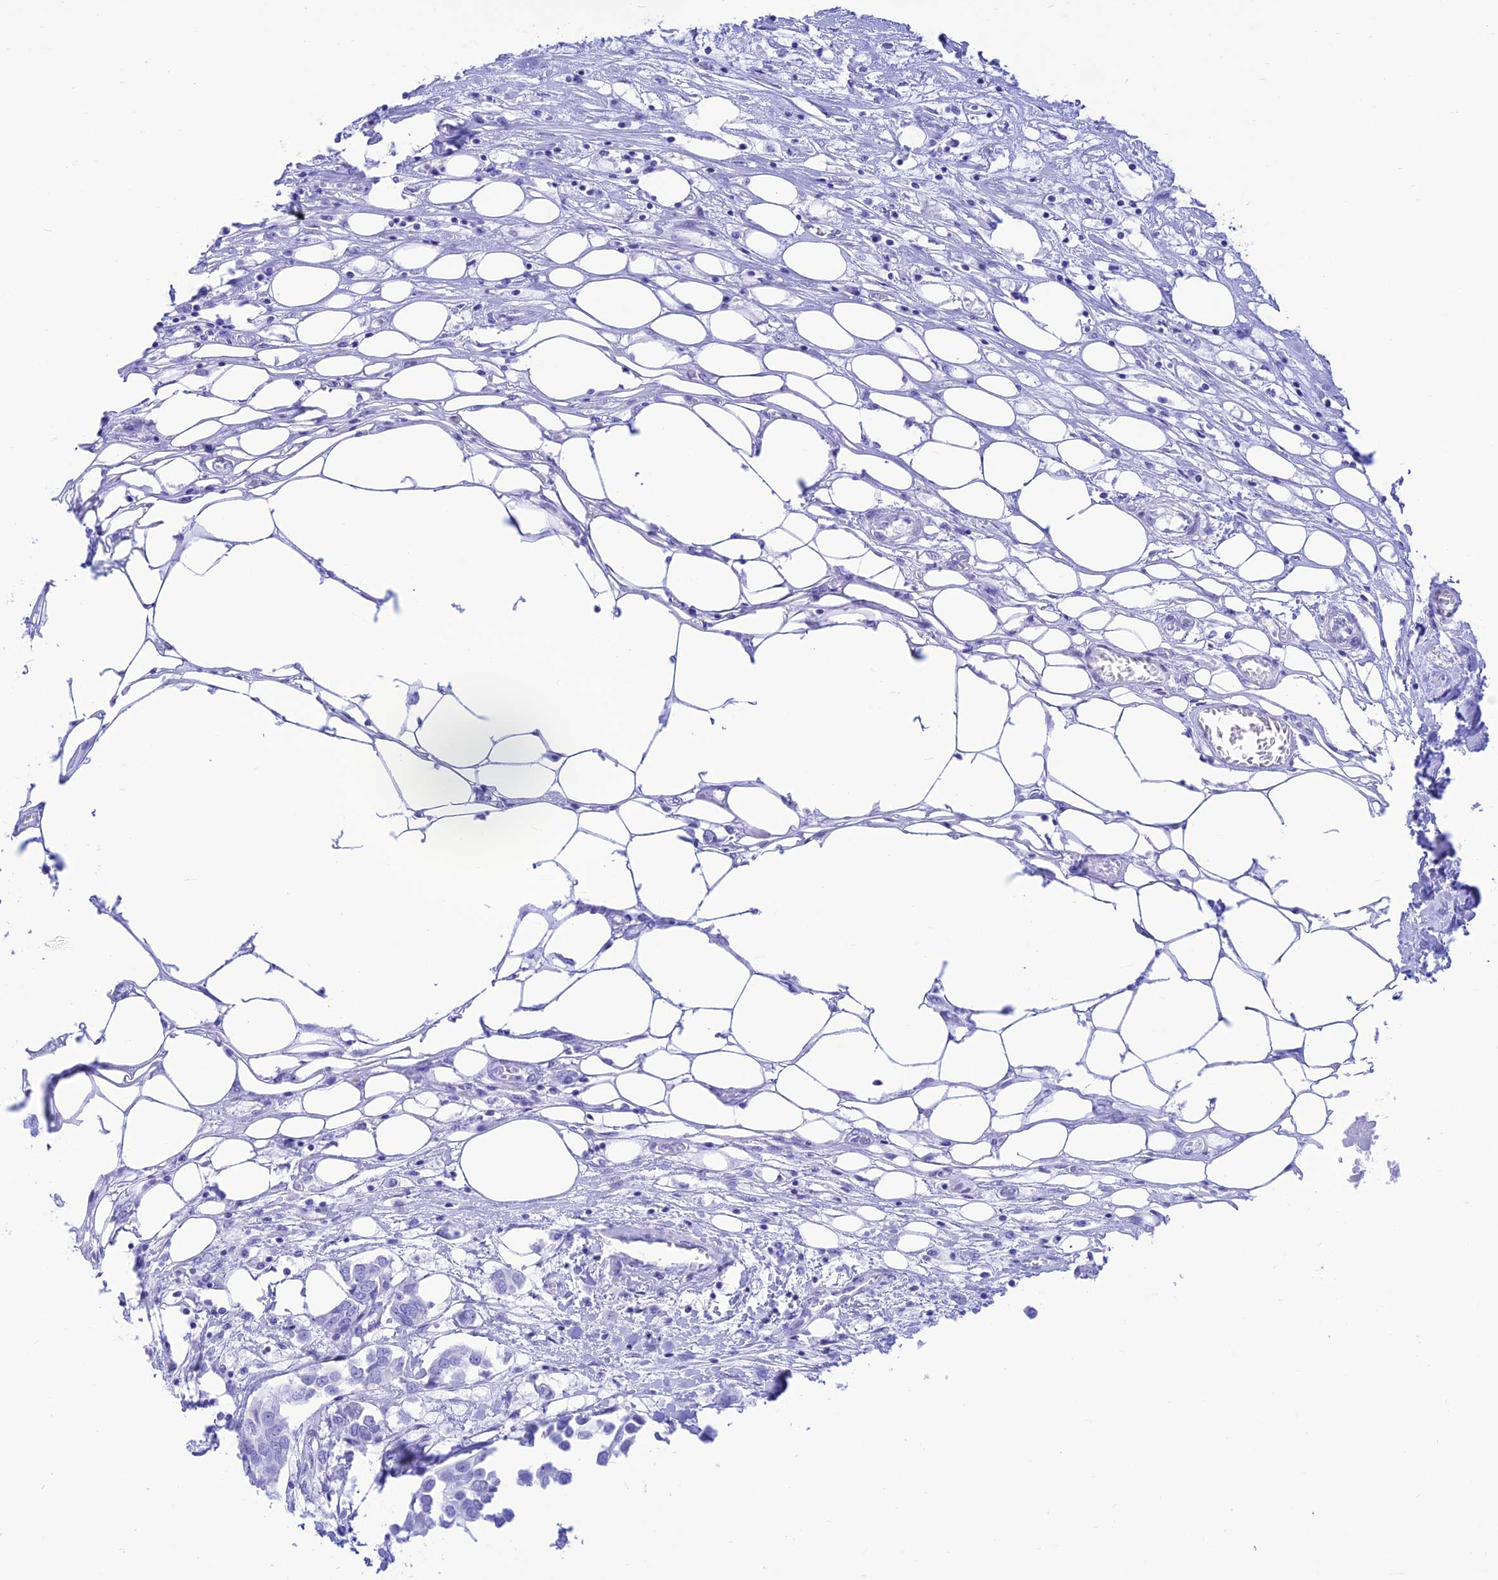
{"staining": {"intensity": "negative", "quantity": "none", "location": "none"}, "tissue": "breast cancer", "cell_type": "Tumor cells", "image_type": "cancer", "snomed": [{"axis": "morphology", "description": "Duct carcinoma"}, {"axis": "topography", "description": "Breast"}], "caption": "A high-resolution photomicrograph shows immunohistochemistry (IHC) staining of infiltrating ductal carcinoma (breast), which displays no significant staining in tumor cells. (Brightfield microscopy of DAB (3,3'-diaminobenzidine) IHC at high magnification).", "gene": "PRNP", "patient": {"sex": "female", "age": 83}}